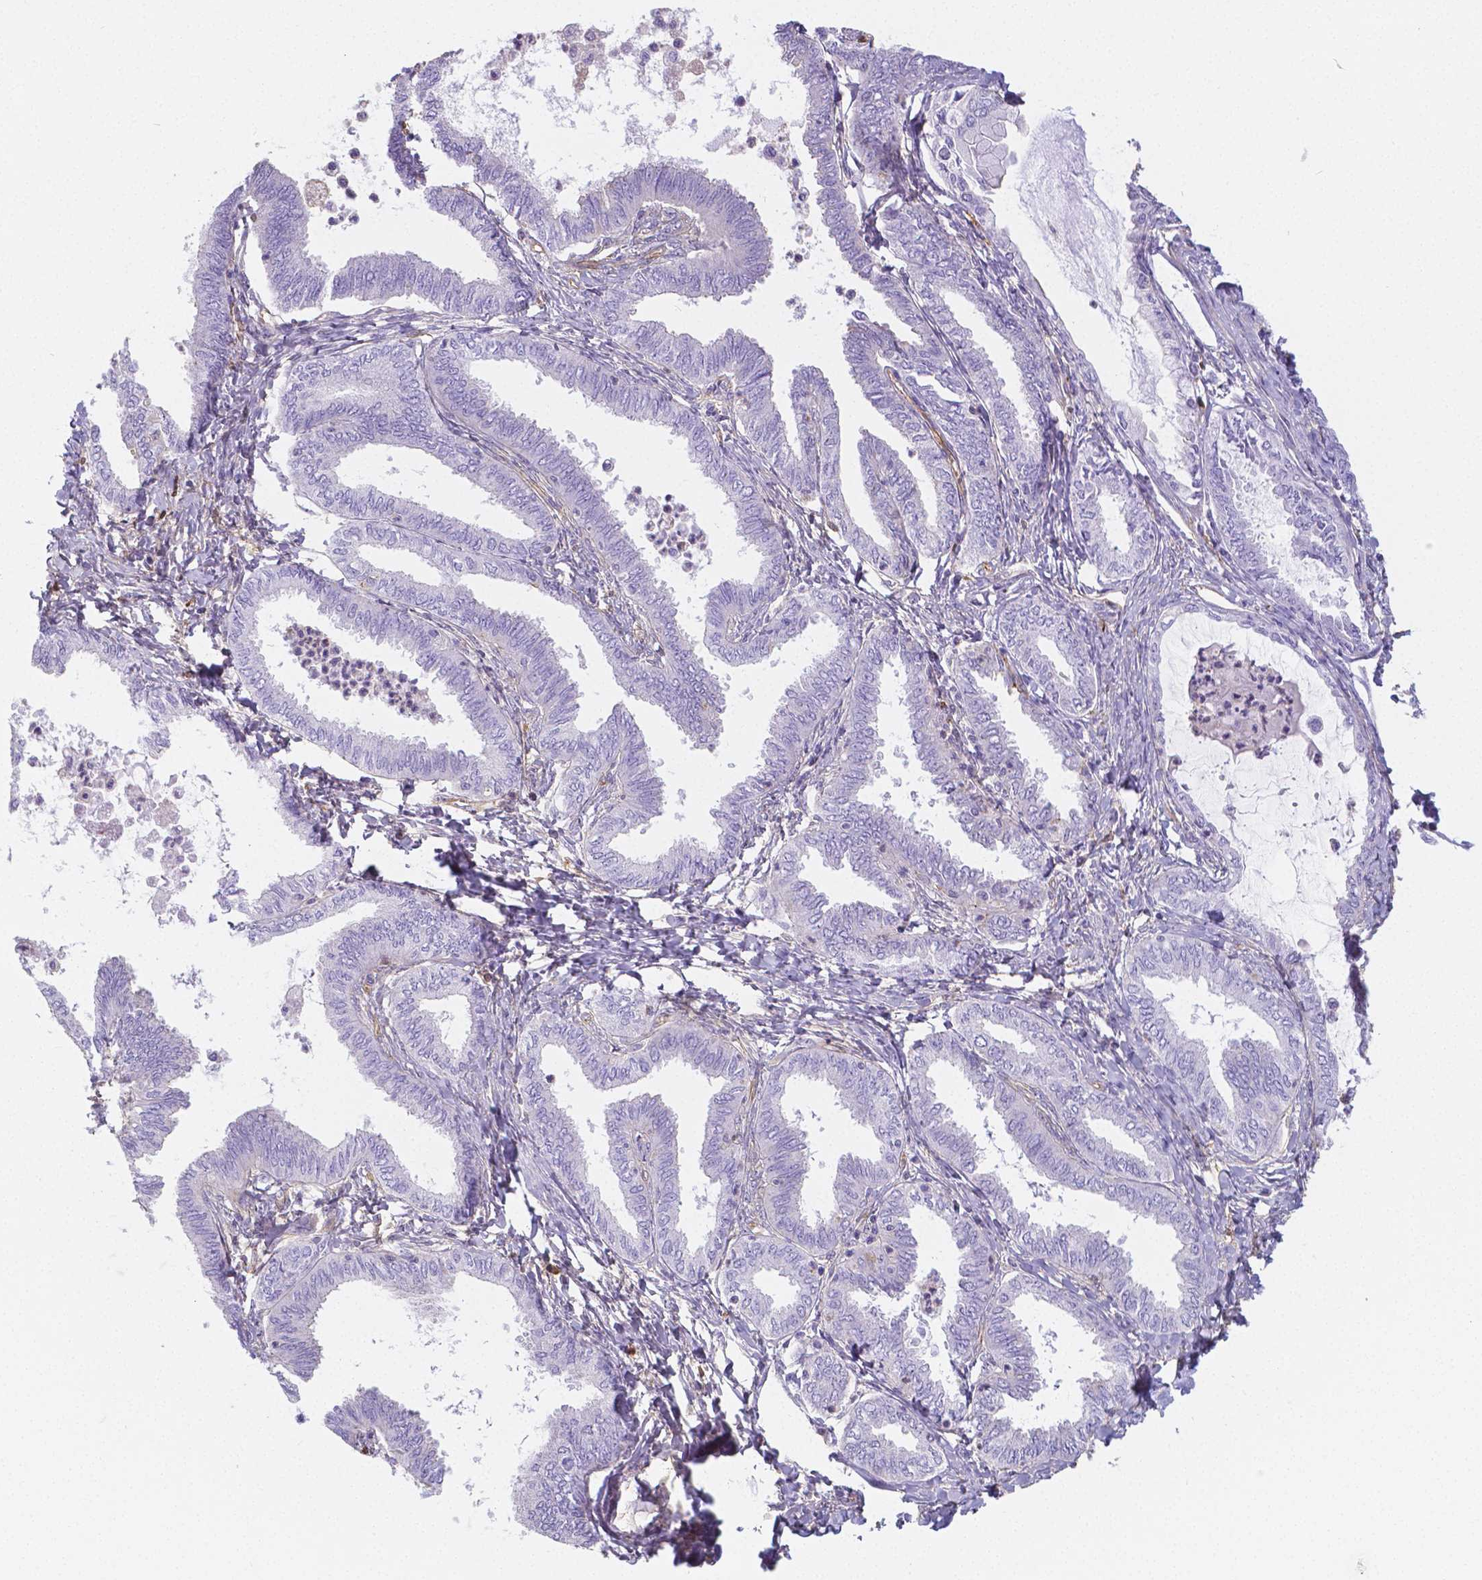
{"staining": {"intensity": "negative", "quantity": "none", "location": "none"}, "tissue": "ovarian cancer", "cell_type": "Tumor cells", "image_type": "cancer", "snomed": [{"axis": "morphology", "description": "Carcinoma, endometroid"}, {"axis": "topography", "description": "Ovary"}], "caption": "Ovarian cancer (endometroid carcinoma) stained for a protein using IHC exhibits no positivity tumor cells.", "gene": "CRMP1", "patient": {"sex": "female", "age": 70}}